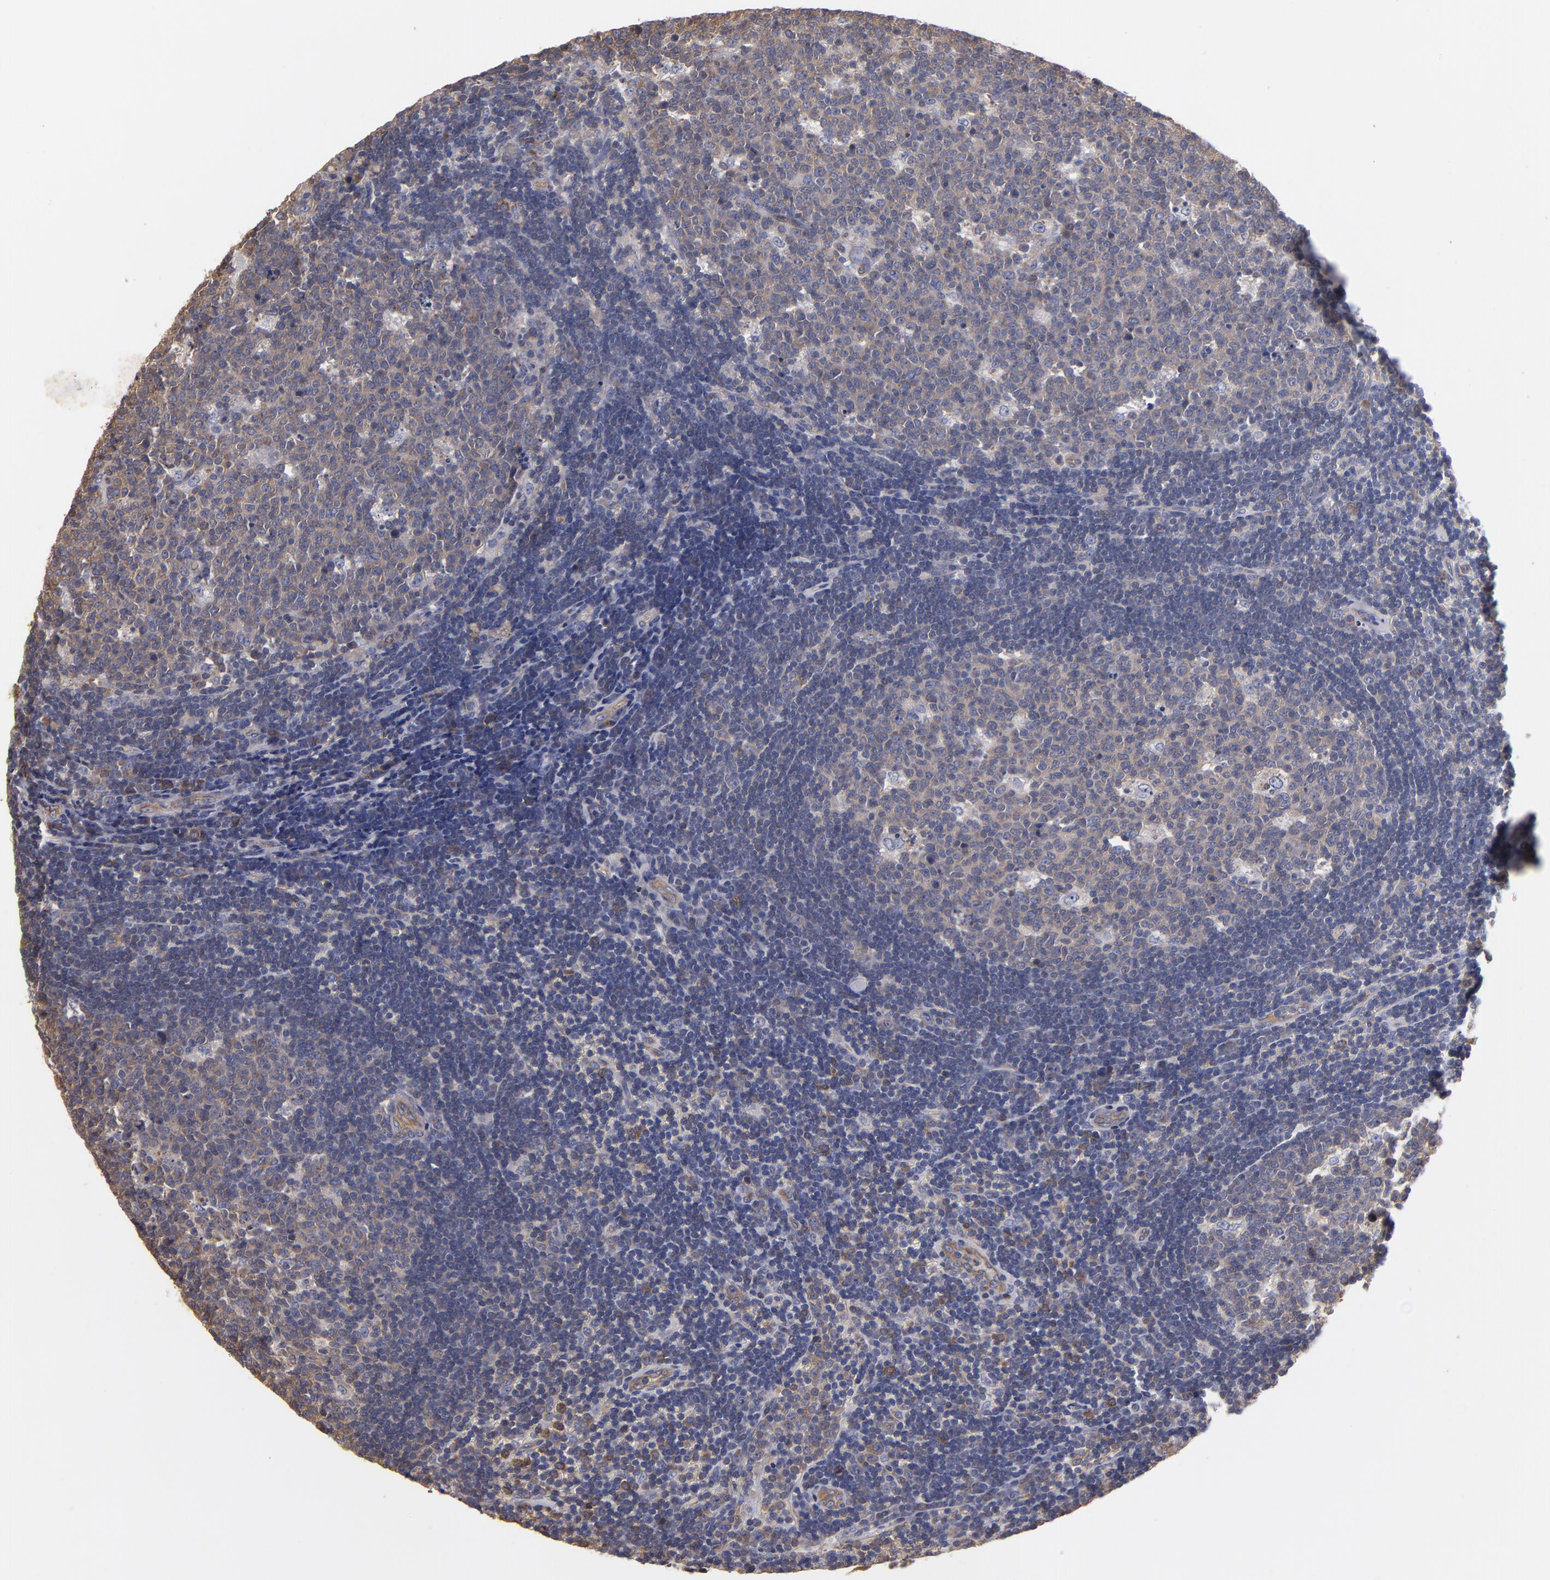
{"staining": {"intensity": "weak", "quantity": "25%-75%", "location": "cytoplasmic/membranous"}, "tissue": "lymph node", "cell_type": "Germinal center cells", "image_type": "normal", "snomed": [{"axis": "morphology", "description": "Normal tissue, NOS"}, {"axis": "topography", "description": "Lymph node"}, {"axis": "topography", "description": "Salivary gland"}], "caption": "The micrograph reveals staining of normal lymph node, revealing weak cytoplasmic/membranous protein positivity (brown color) within germinal center cells. (DAB (3,3'-diaminobenzidine) IHC with brightfield microscopy, high magnification).", "gene": "ESYT2", "patient": {"sex": "male", "age": 8}}